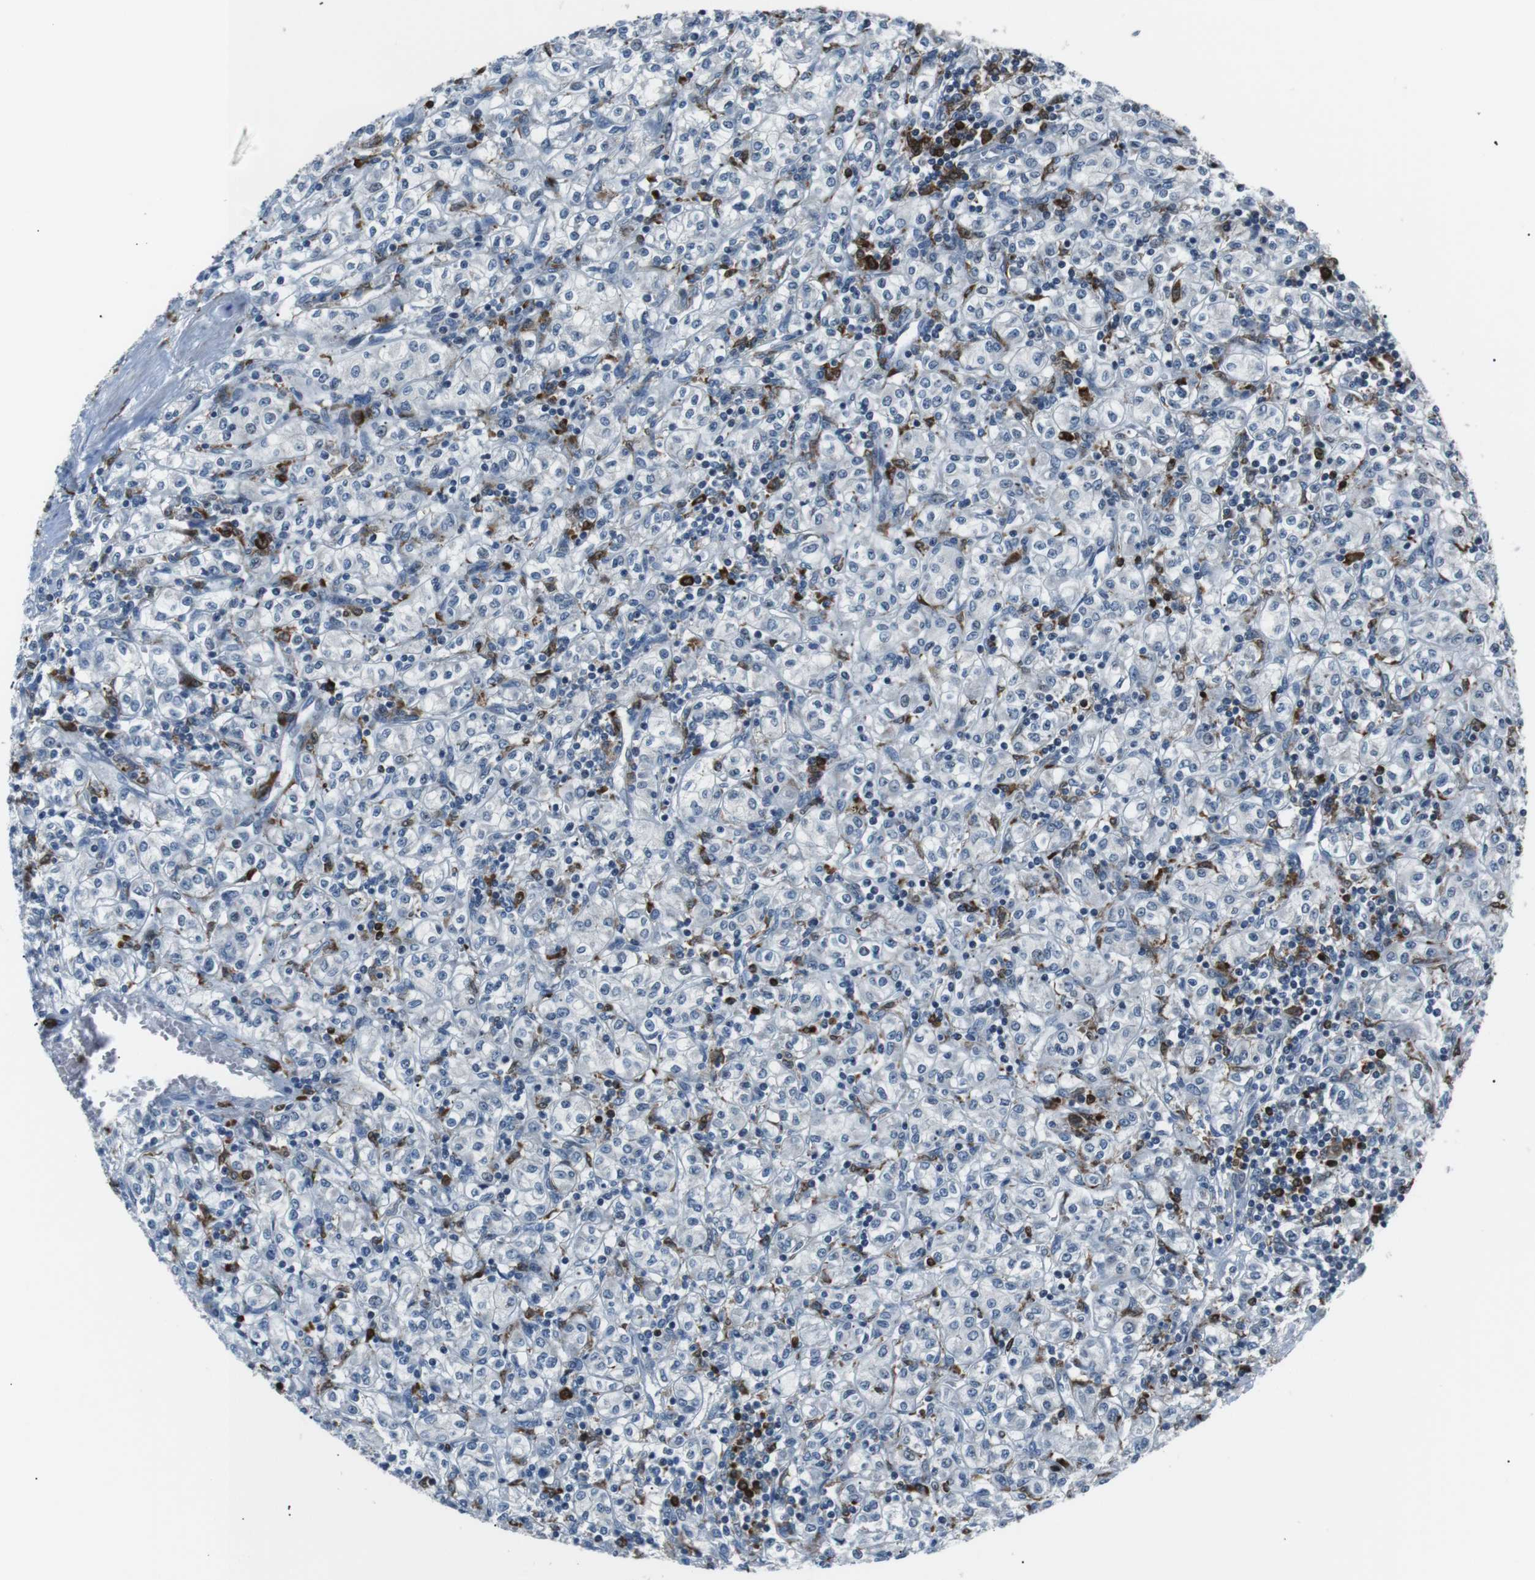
{"staining": {"intensity": "negative", "quantity": "none", "location": "none"}, "tissue": "renal cancer", "cell_type": "Tumor cells", "image_type": "cancer", "snomed": [{"axis": "morphology", "description": "Adenocarcinoma, NOS"}, {"axis": "topography", "description": "Kidney"}], "caption": "Immunohistochemistry (IHC) histopathology image of human renal cancer stained for a protein (brown), which shows no staining in tumor cells.", "gene": "BLNK", "patient": {"sex": "male", "age": 77}}